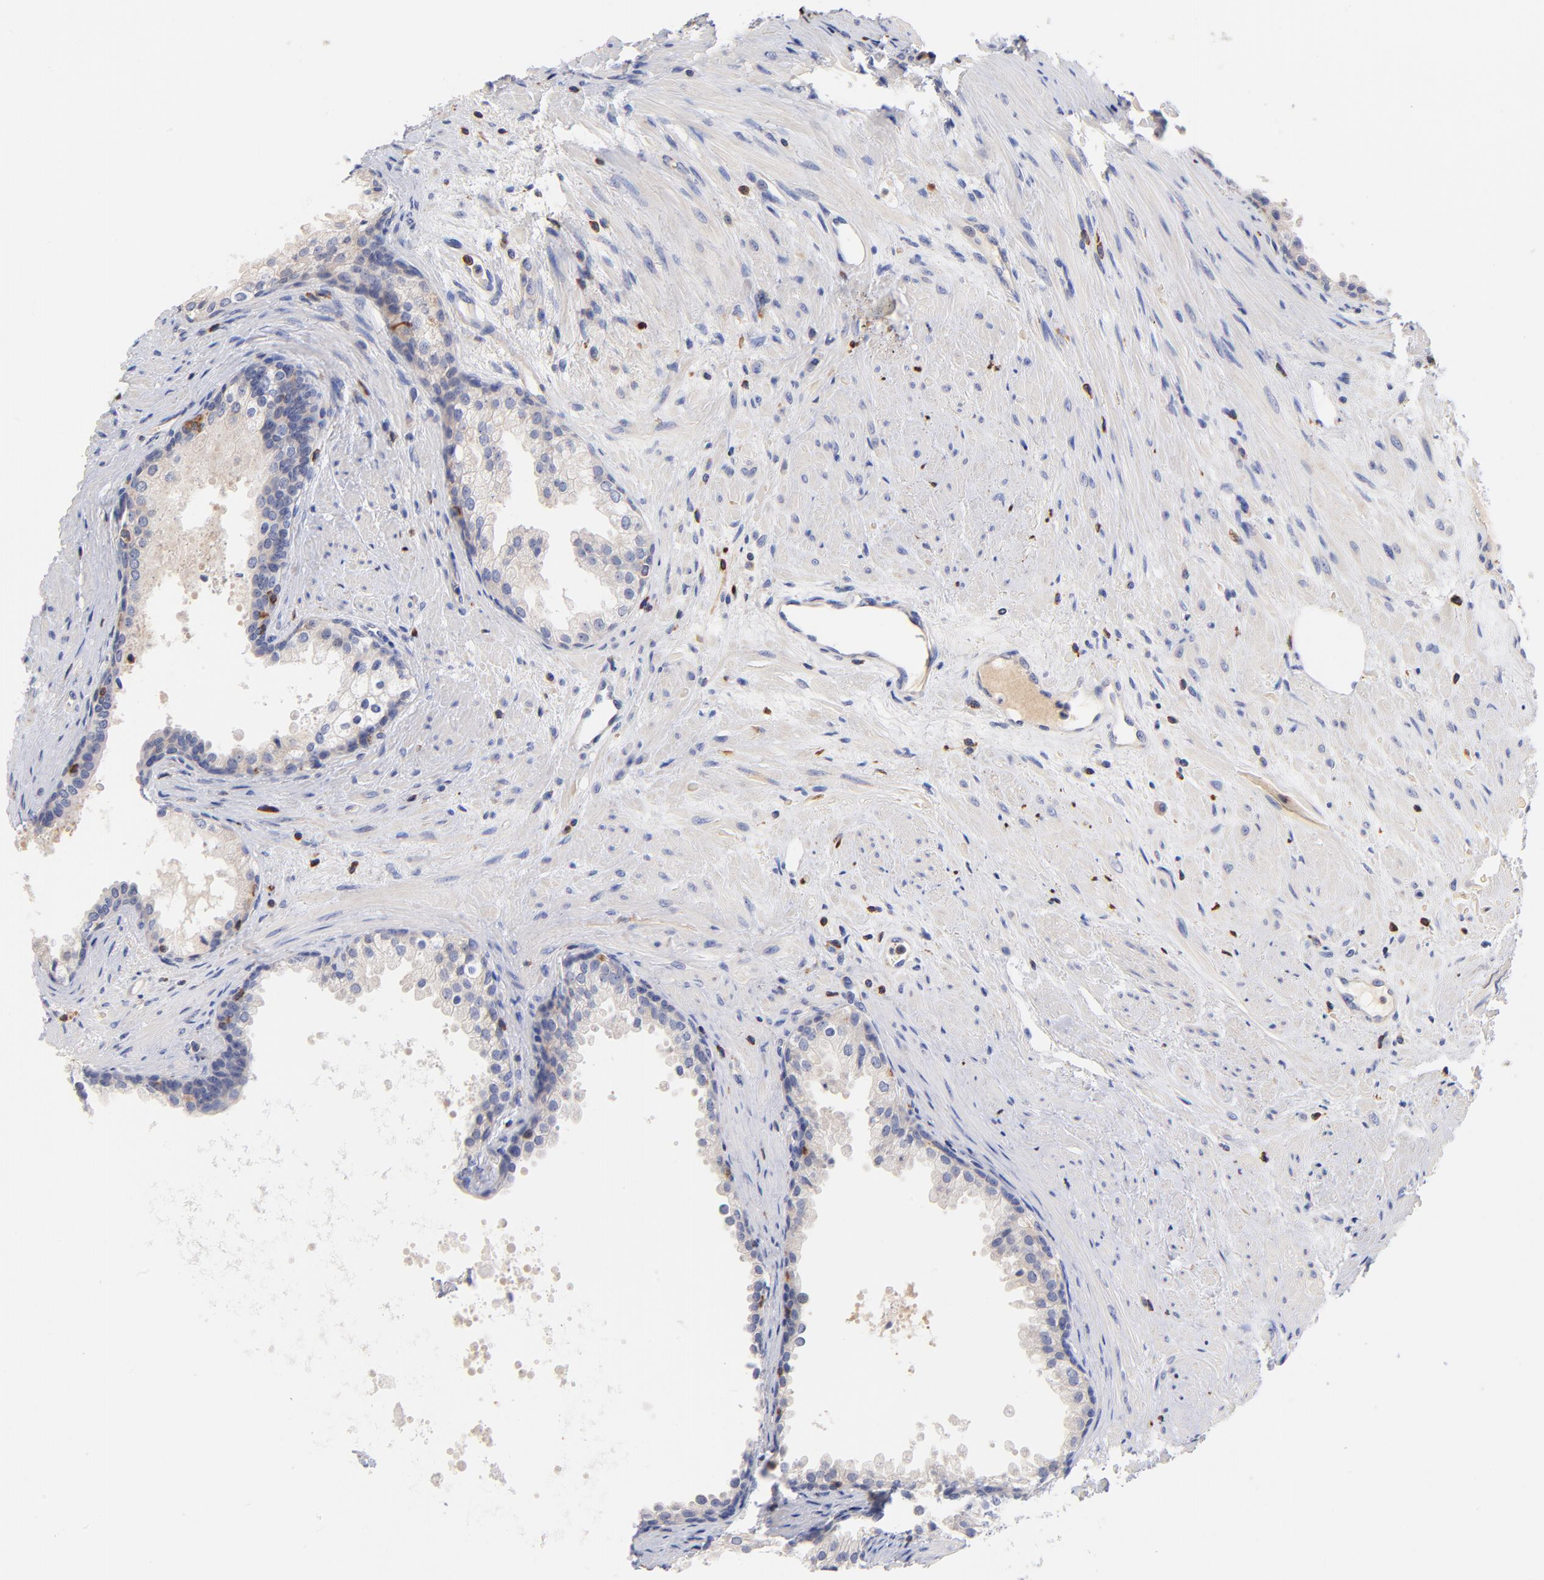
{"staining": {"intensity": "negative", "quantity": "none", "location": "none"}, "tissue": "prostate cancer", "cell_type": "Tumor cells", "image_type": "cancer", "snomed": [{"axis": "morphology", "description": "Adenocarcinoma, Medium grade"}, {"axis": "topography", "description": "Prostate"}], "caption": "Protein analysis of prostate cancer exhibits no significant staining in tumor cells.", "gene": "KREMEN2", "patient": {"sex": "male", "age": 70}}